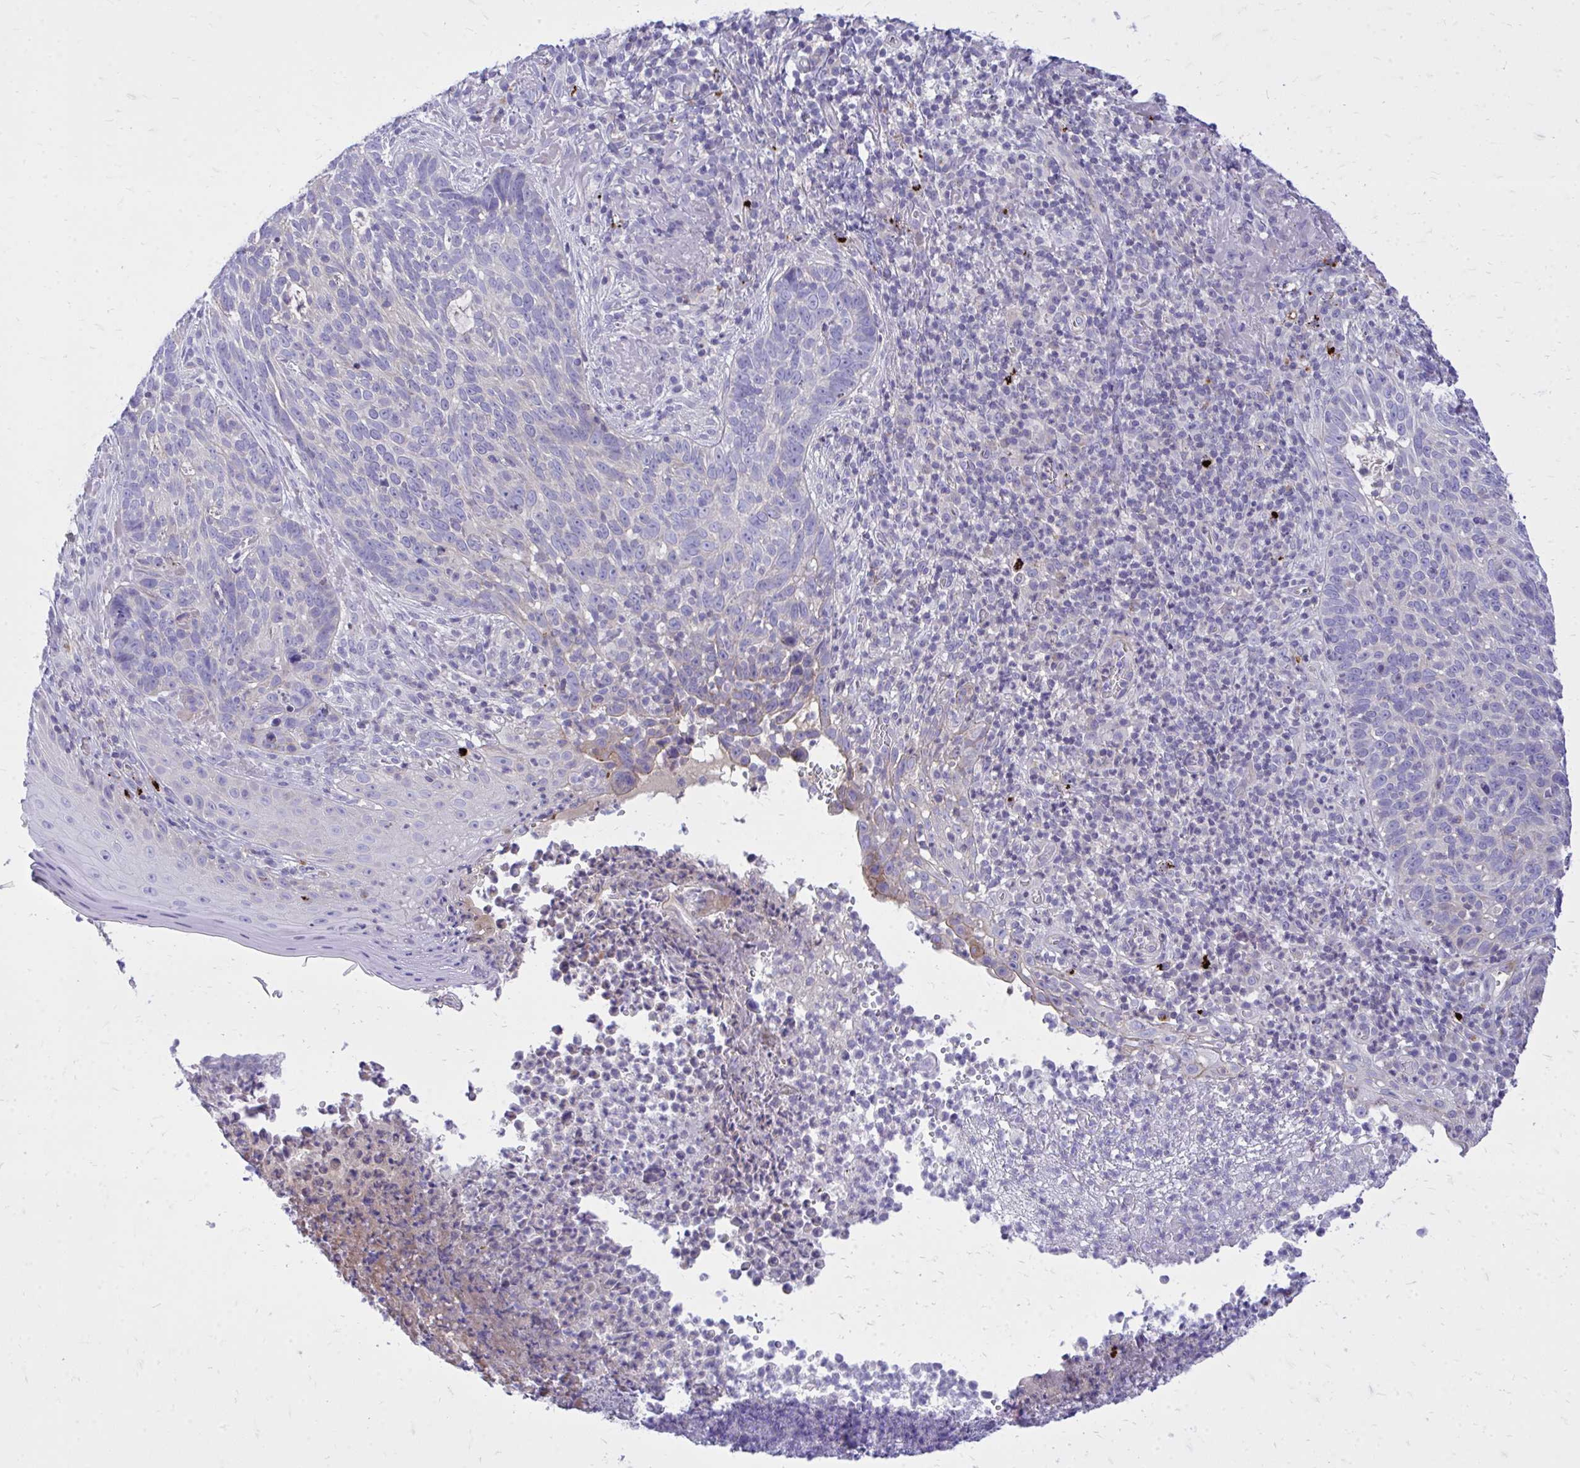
{"staining": {"intensity": "weak", "quantity": "<25%", "location": "cytoplasmic/membranous"}, "tissue": "skin cancer", "cell_type": "Tumor cells", "image_type": "cancer", "snomed": [{"axis": "morphology", "description": "Basal cell carcinoma"}, {"axis": "topography", "description": "Skin"}, {"axis": "topography", "description": "Skin of face"}], "caption": "IHC of skin basal cell carcinoma shows no staining in tumor cells.", "gene": "TP53I11", "patient": {"sex": "female", "age": 95}}